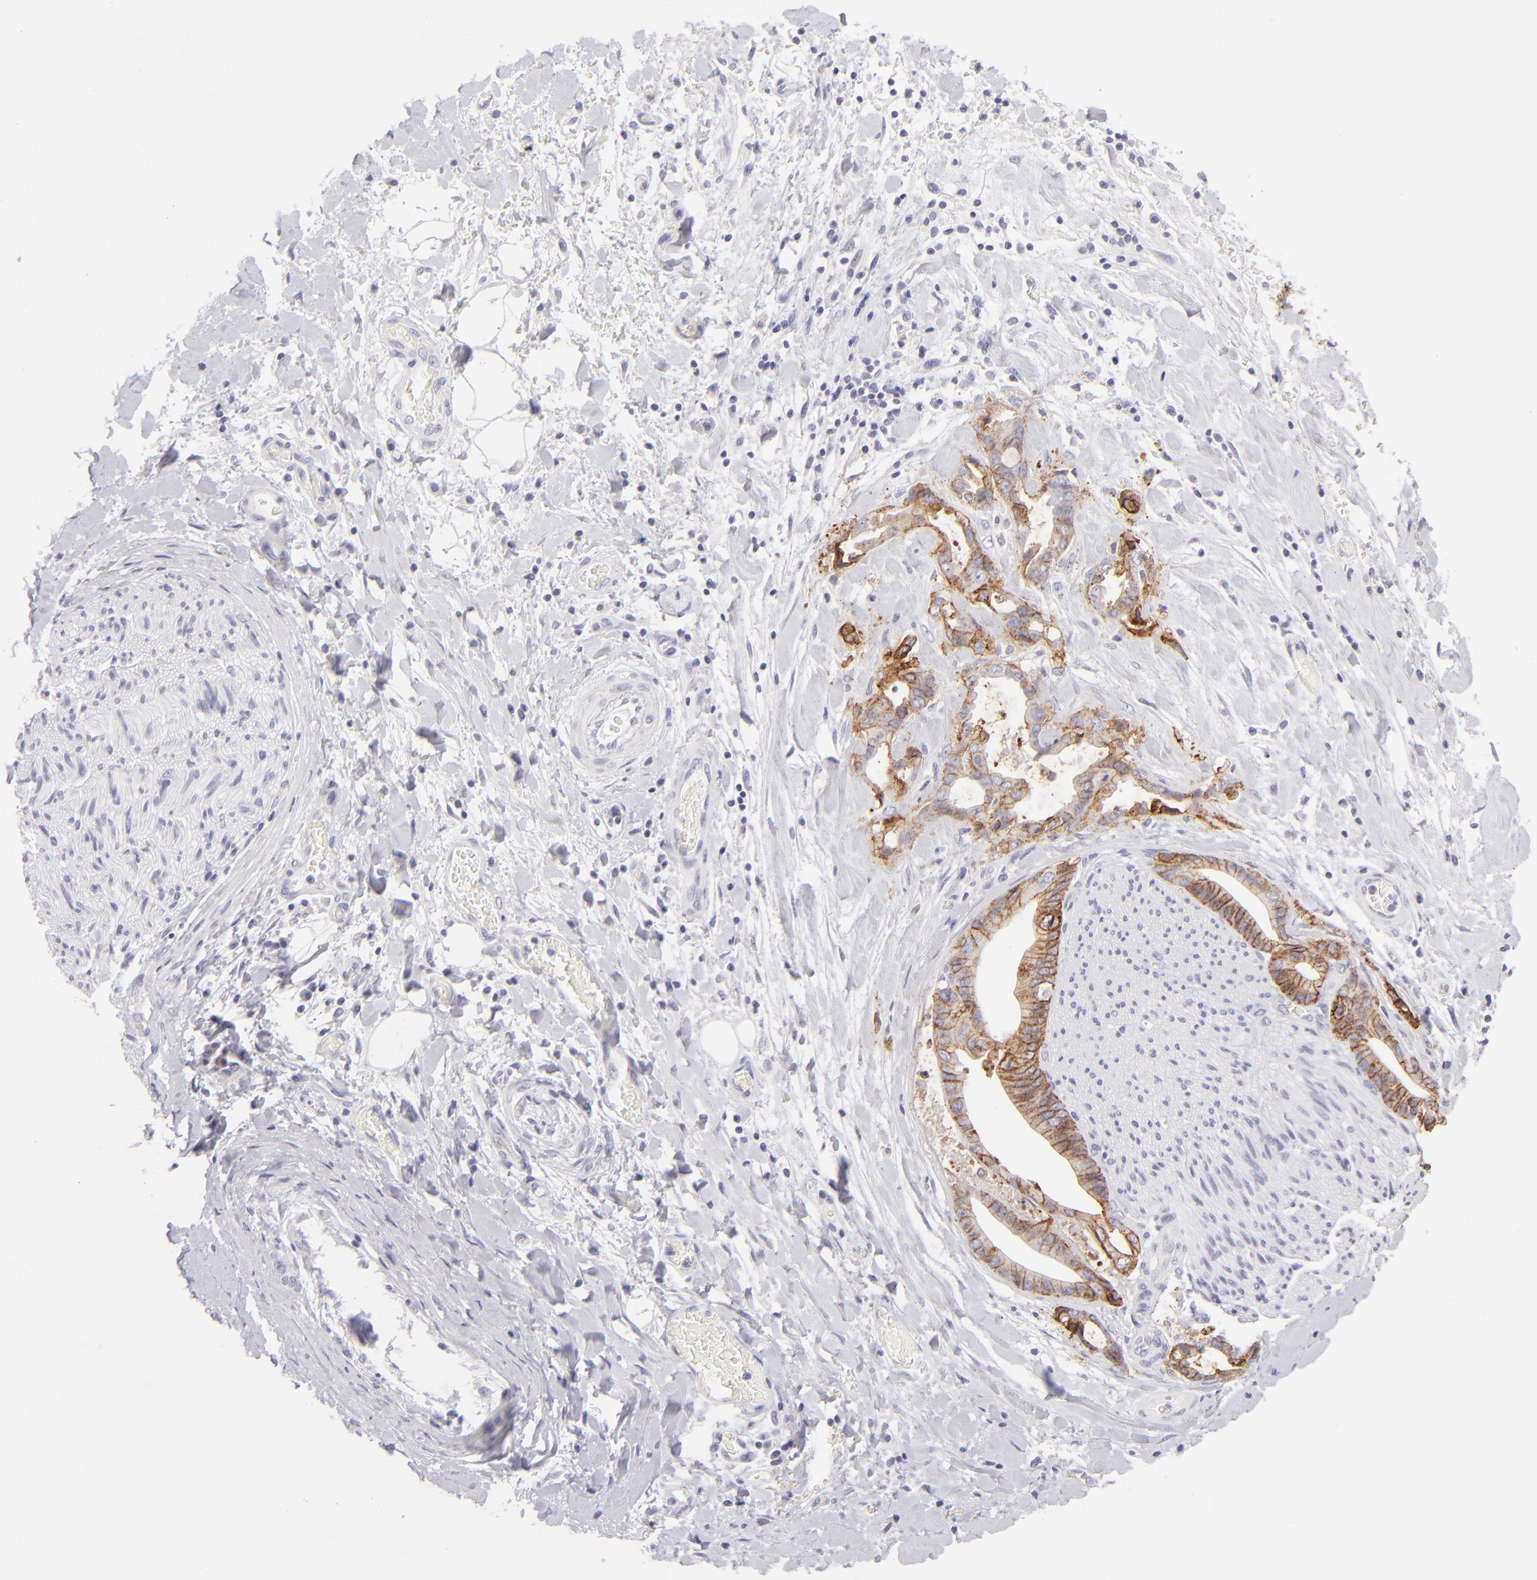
{"staining": {"intensity": "moderate", "quantity": "25%-75%", "location": "cytoplasmic/membranous"}, "tissue": "liver cancer", "cell_type": "Tumor cells", "image_type": "cancer", "snomed": [{"axis": "morphology", "description": "Cholangiocarcinoma"}, {"axis": "topography", "description": "Liver"}], "caption": "Cholangiocarcinoma (liver) stained with immunohistochemistry shows moderate cytoplasmic/membranous positivity in approximately 25%-75% of tumor cells.", "gene": "CLDN4", "patient": {"sex": "male", "age": 58}}